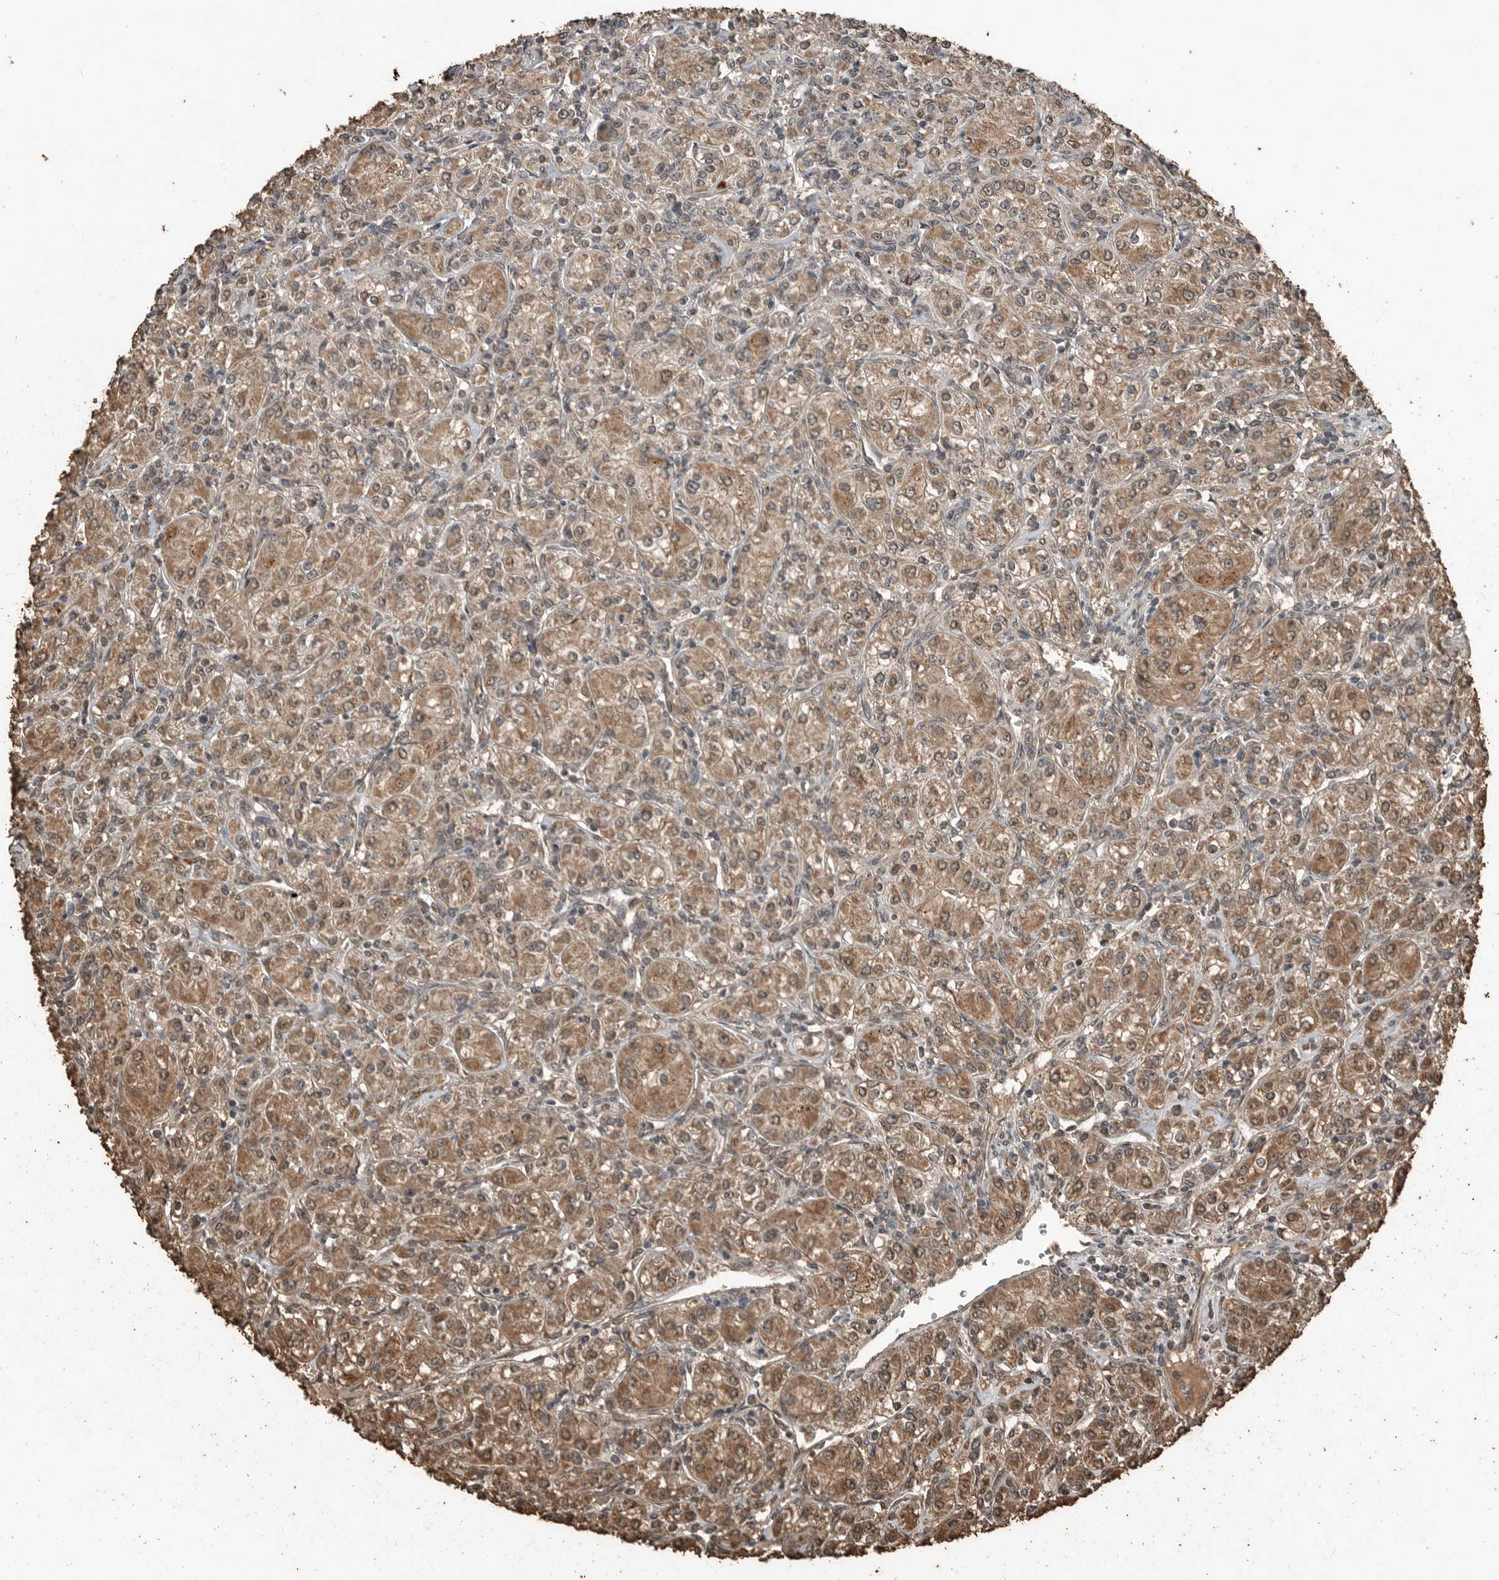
{"staining": {"intensity": "moderate", "quantity": ">75%", "location": "cytoplasmic/membranous,nuclear"}, "tissue": "renal cancer", "cell_type": "Tumor cells", "image_type": "cancer", "snomed": [{"axis": "morphology", "description": "Adenocarcinoma, NOS"}, {"axis": "topography", "description": "Kidney"}], "caption": "A photomicrograph of adenocarcinoma (renal) stained for a protein exhibits moderate cytoplasmic/membranous and nuclear brown staining in tumor cells. Using DAB (brown) and hematoxylin (blue) stains, captured at high magnification using brightfield microscopy.", "gene": "BLZF1", "patient": {"sex": "male", "age": 77}}